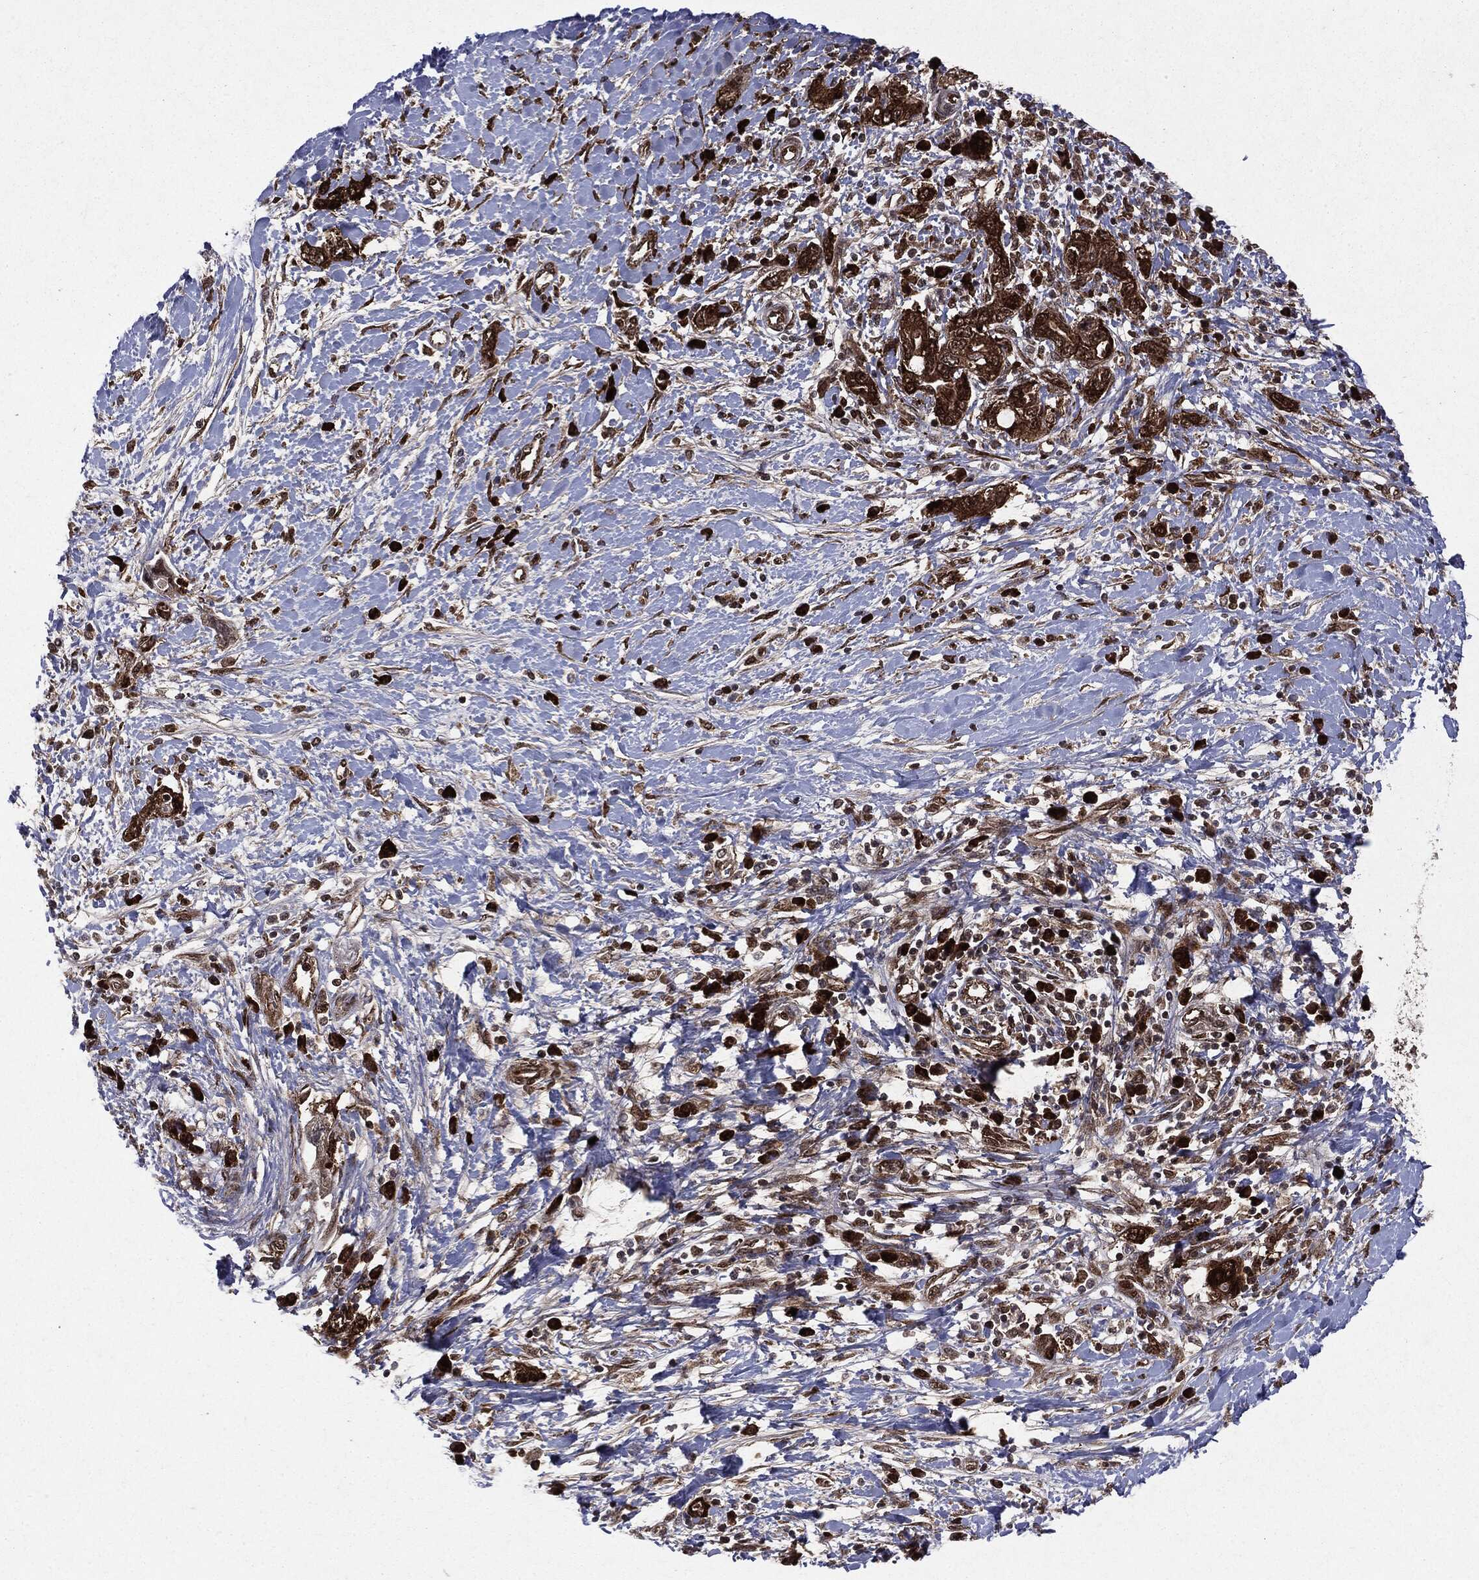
{"staining": {"intensity": "strong", "quantity": ">75%", "location": "cytoplasmic/membranous"}, "tissue": "pancreatic cancer", "cell_type": "Tumor cells", "image_type": "cancer", "snomed": [{"axis": "morphology", "description": "Adenocarcinoma, NOS"}, {"axis": "topography", "description": "Pancreas"}], "caption": "Human pancreatic adenocarcinoma stained with a brown dye reveals strong cytoplasmic/membranous positive positivity in about >75% of tumor cells.", "gene": "OTUB1", "patient": {"sex": "female", "age": 73}}